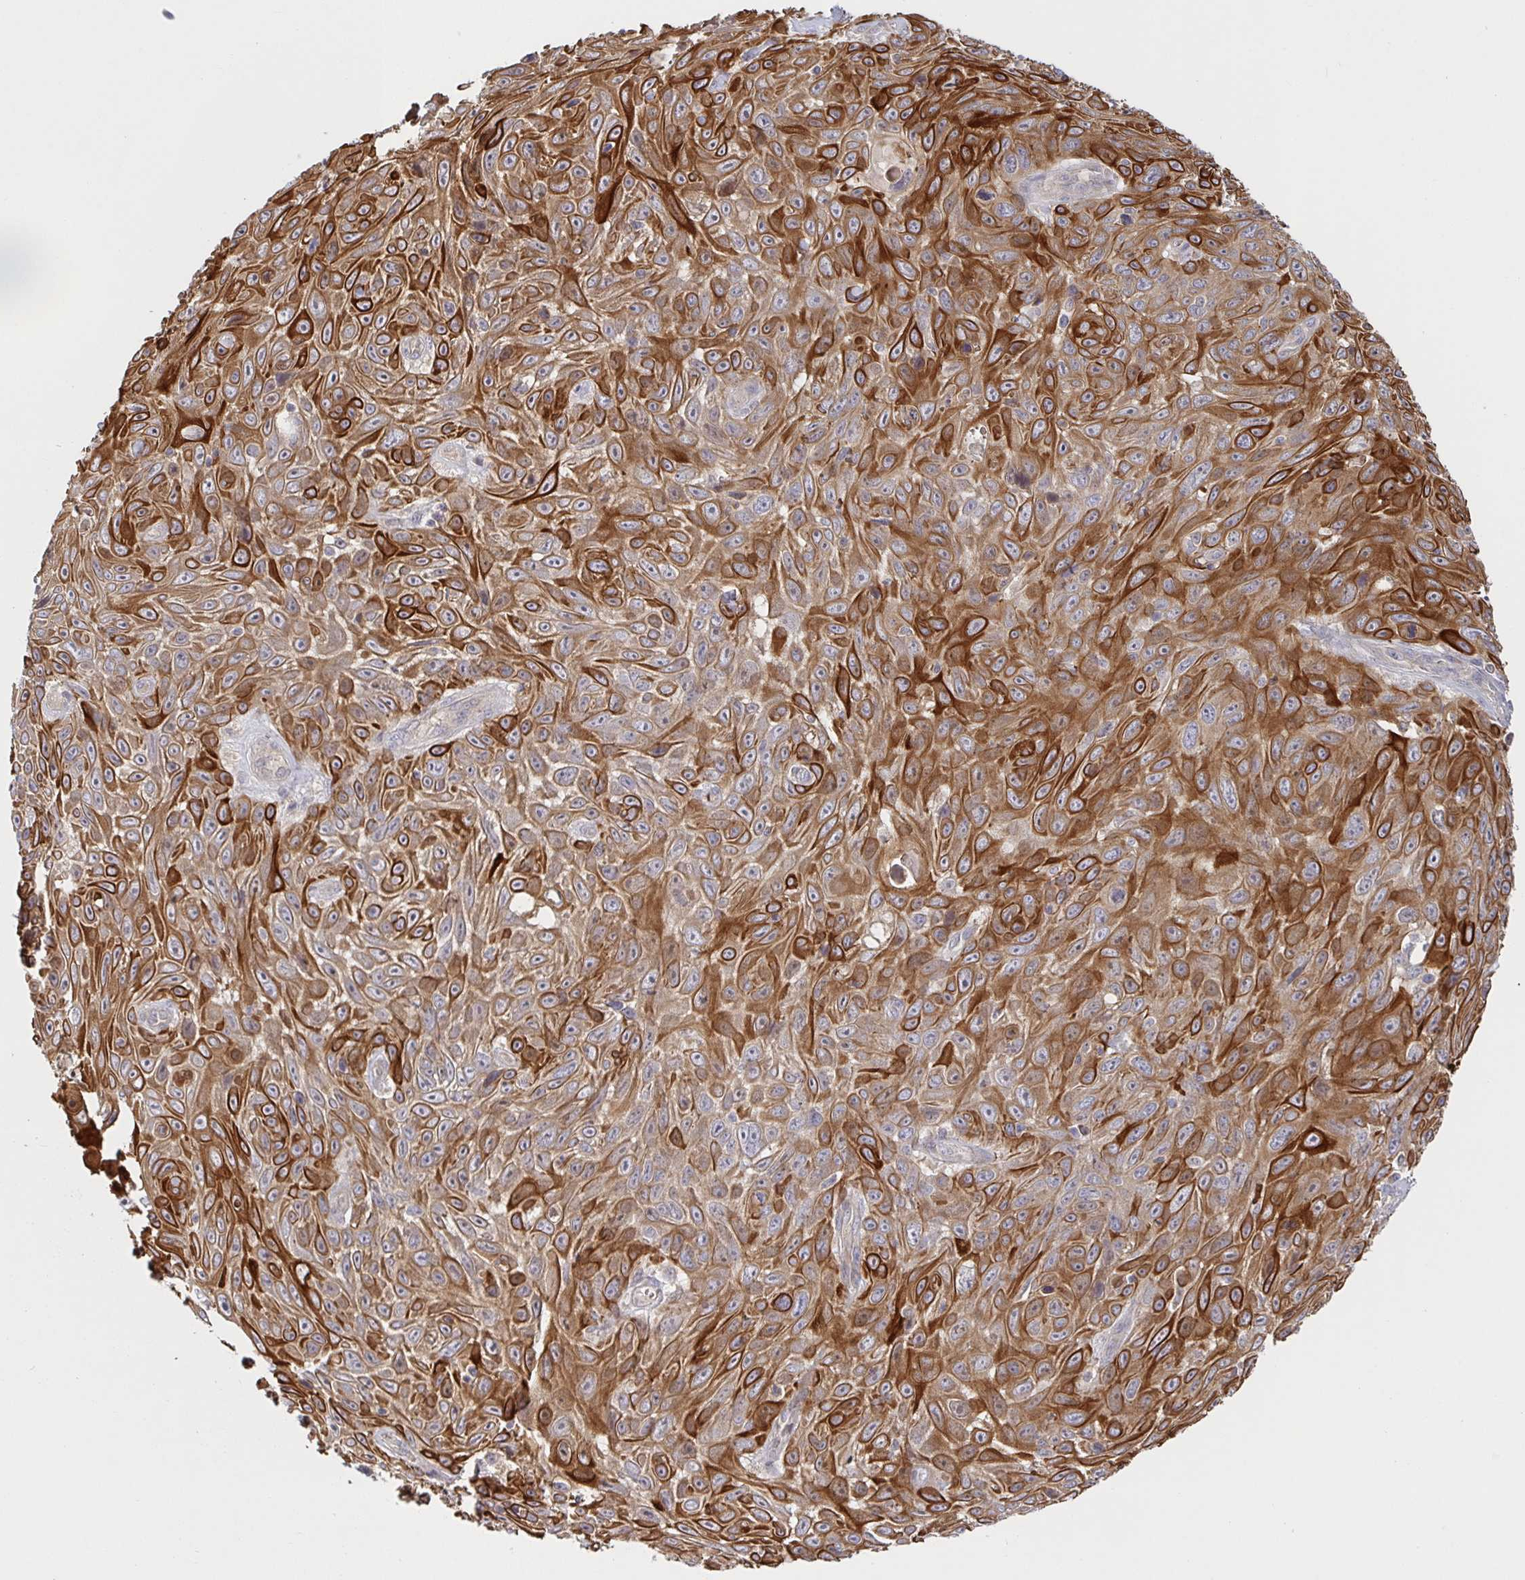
{"staining": {"intensity": "strong", "quantity": ">75%", "location": "cytoplasmic/membranous"}, "tissue": "skin cancer", "cell_type": "Tumor cells", "image_type": "cancer", "snomed": [{"axis": "morphology", "description": "Squamous cell carcinoma, NOS"}, {"axis": "topography", "description": "Skin"}], "caption": "Immunohistochemistry of human skin cancer demonstrates high levels of strong cytoplasmic/membranous staining in approximately >75% of tumor cells.", "gene": "AACS", "patient": {"sex": "male", "age": 82}}